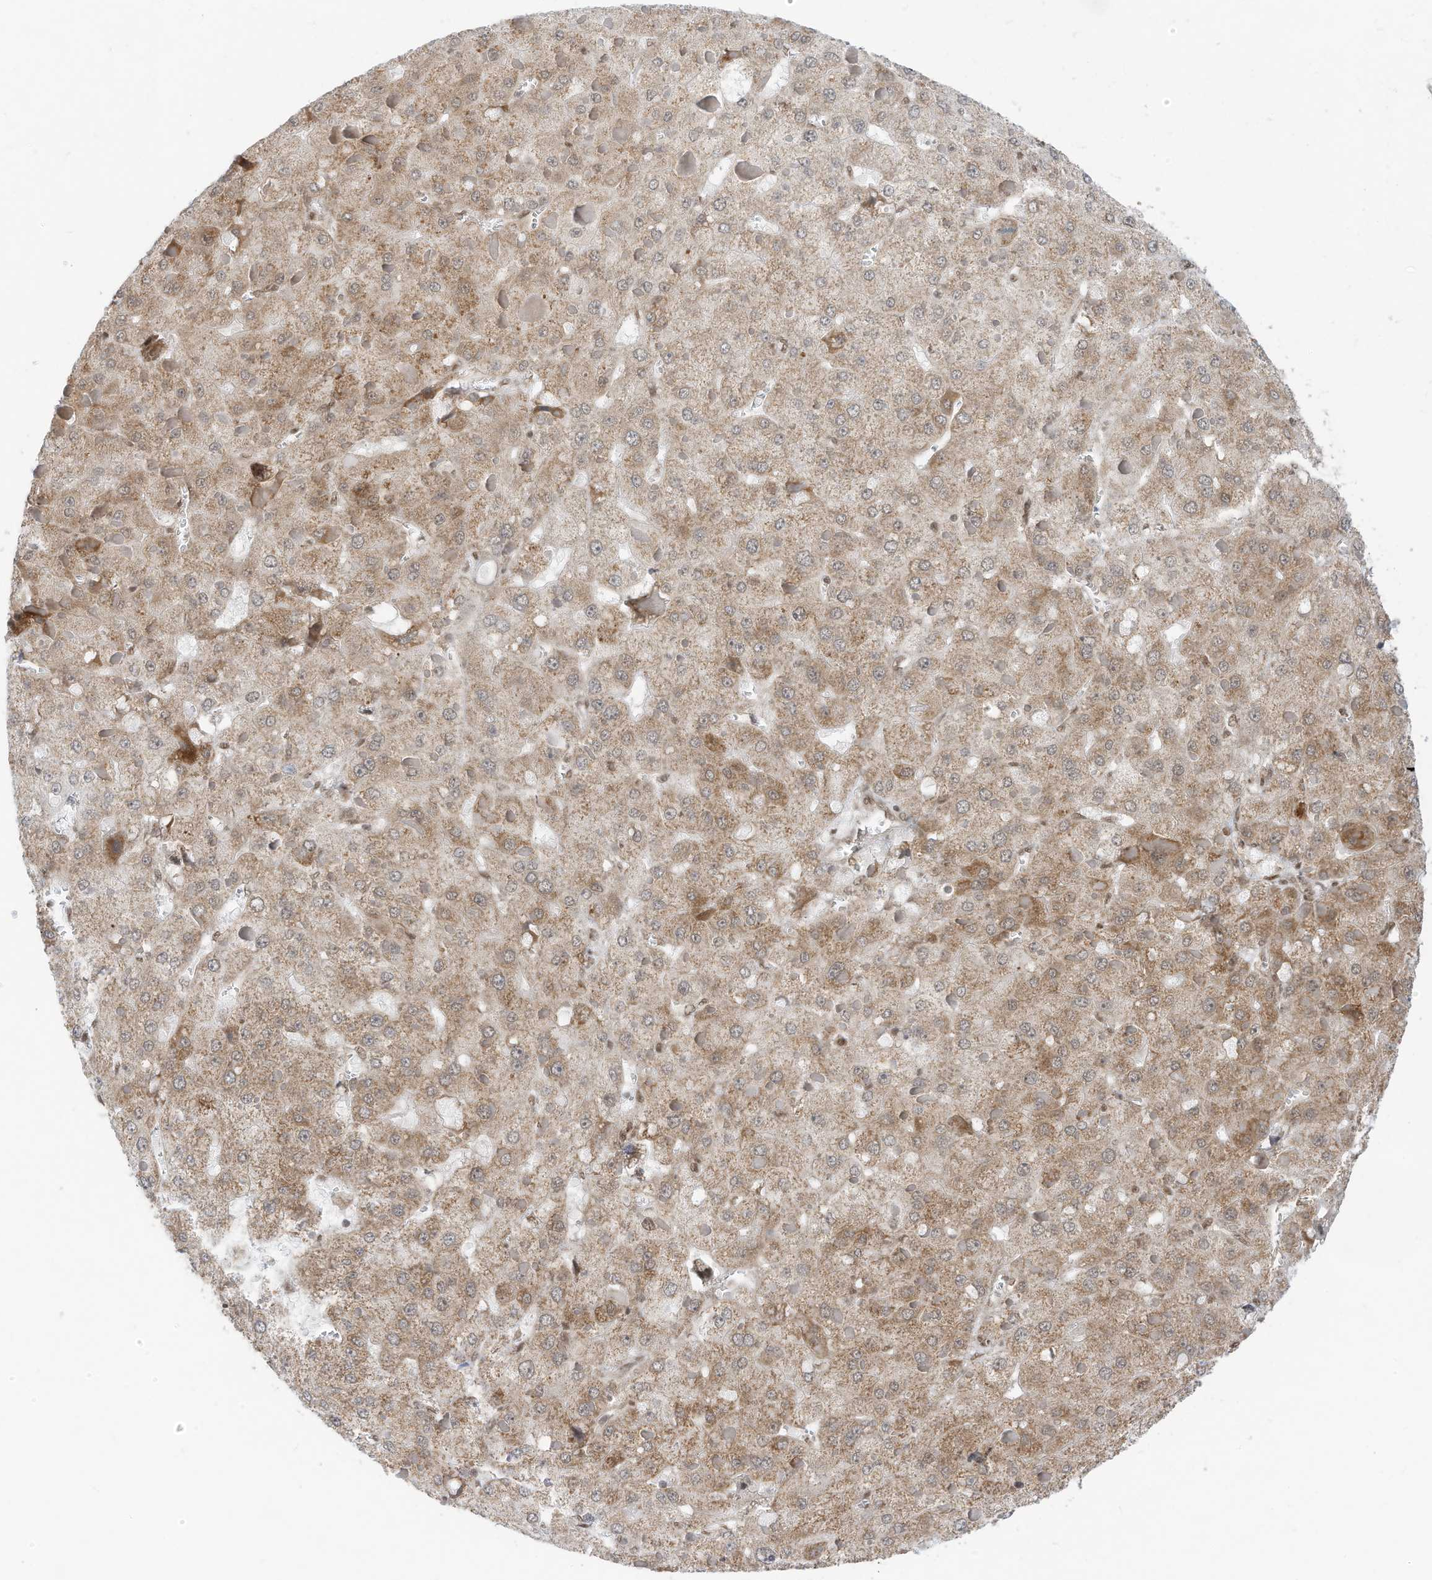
{"staining": {"intensity": "moderate", "quantity": ">75%", "location": "cytoplasmic/membranous"}, "tissue": "liver cancer", "cell_type": "Tumor cells", "image_type": "cancer", "snomed": [{"axis": "morphology", "description": "Carcinoma, Hepatocellular, NOS"}, {"axis": "topography", "description": "Liver"}], "caption": "Human liver cancer (hepatocellular carcinoma) stained with a protein marker exhibits moderate staining in tumor cells.", "gene": "AURKAIP1", "patient": {"sex": "female", "age": 73}}